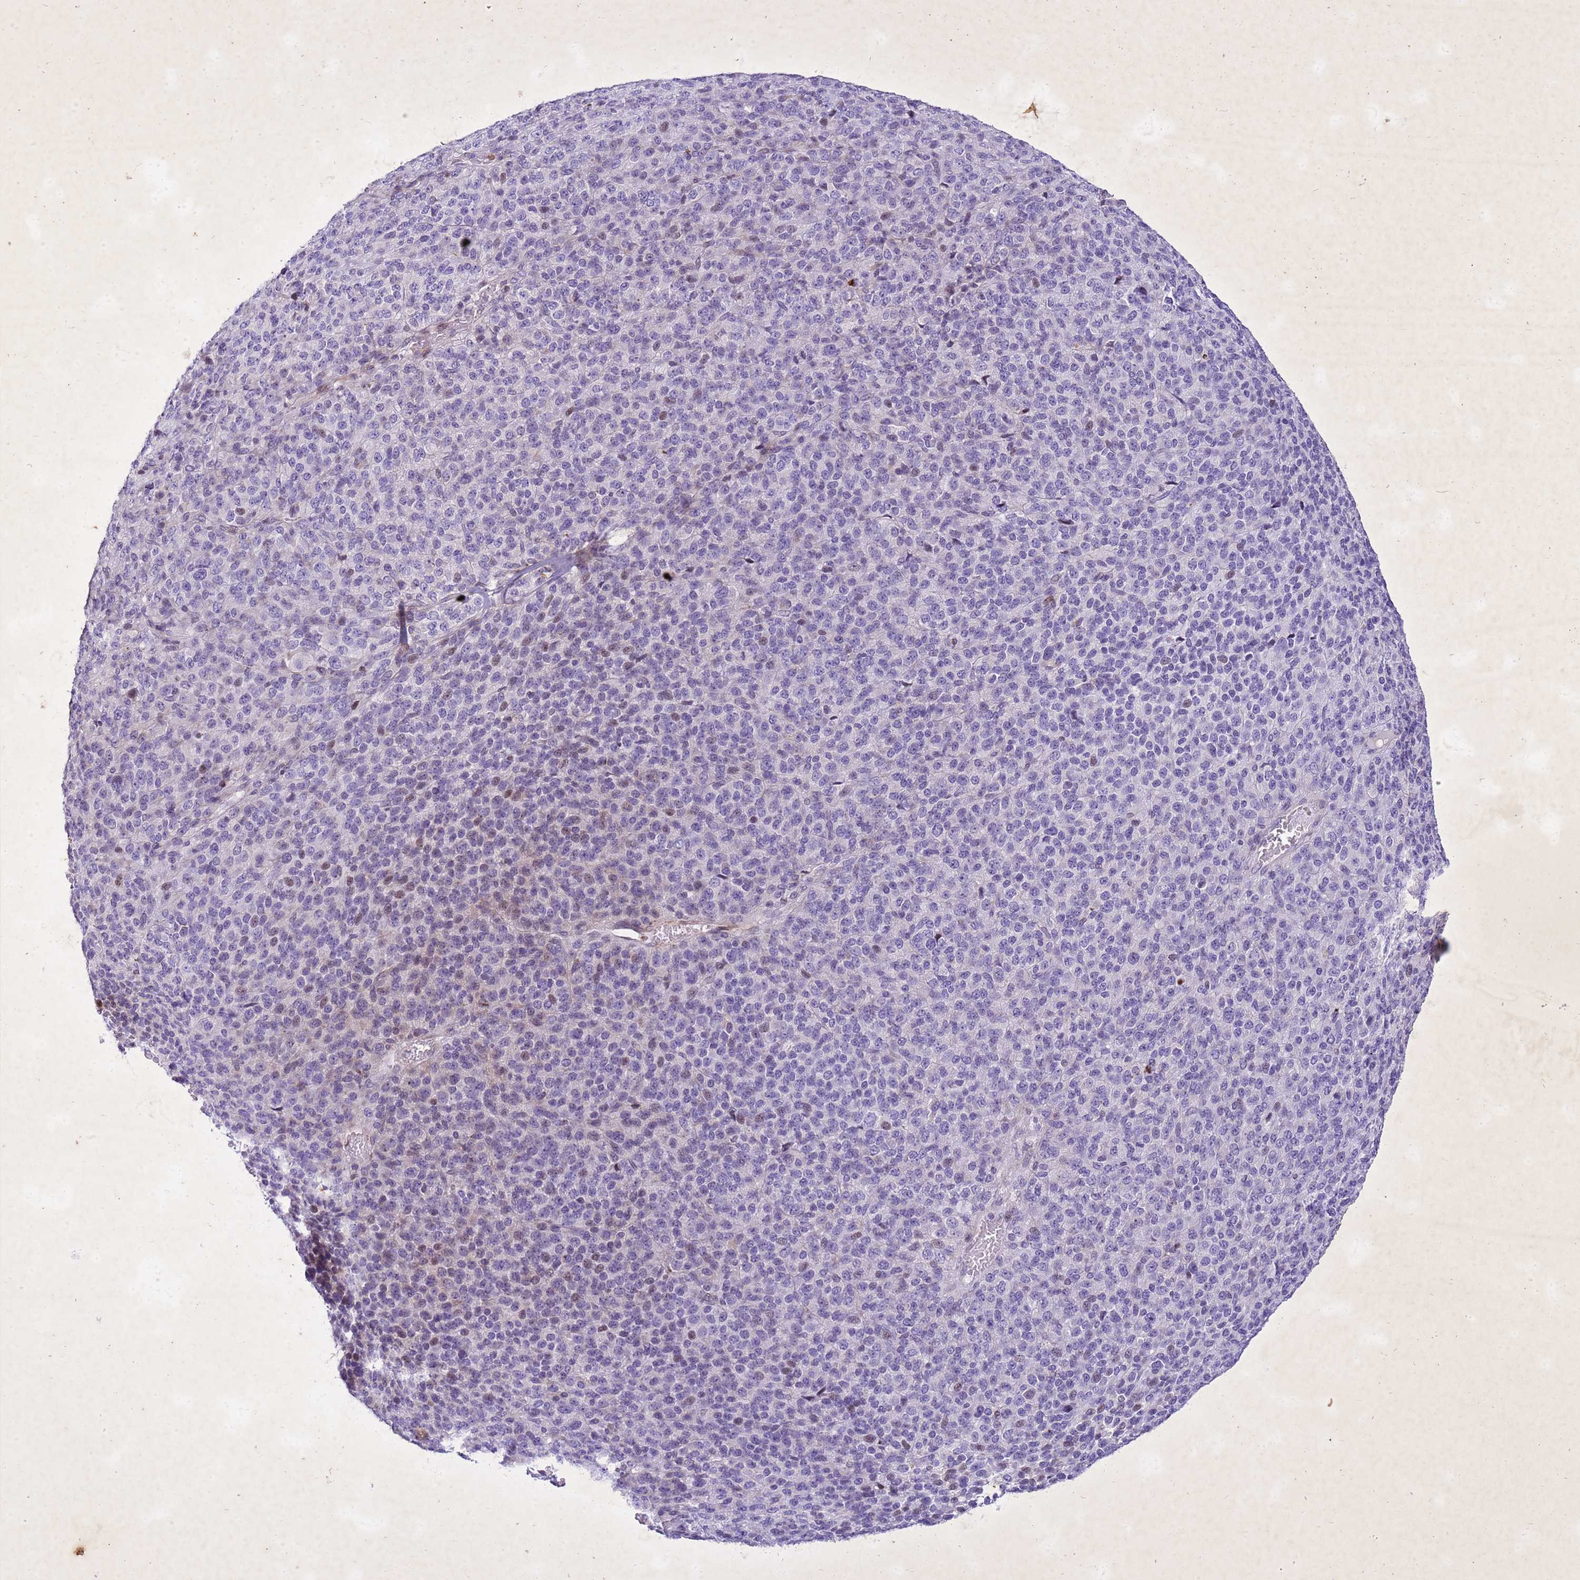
{"staining": {"intensity": "moderate", "quantity": "<25%", "location": "nuclear"}, "tissue": "melanoma", "cell_type": "Tumor cells", "image_type": "cancer", "snomed": [{"axis": "morphology", "description": "Malignant melanoma, Metastatic site"}, {"axis": "topography", "description": "Brain"}], "caption": "DAB (3,3'-diaminobenzidine) immunohistochemical staining of human malignant melanoma (metastatic site) reveals moderate nuclear protein expression in approximately <25% of tumor cells. (brown staining indicates protein expression, while blue staining denotes nuclei).", "gene": "COPS9", "patient": {"sex": "female", "age": 56}}